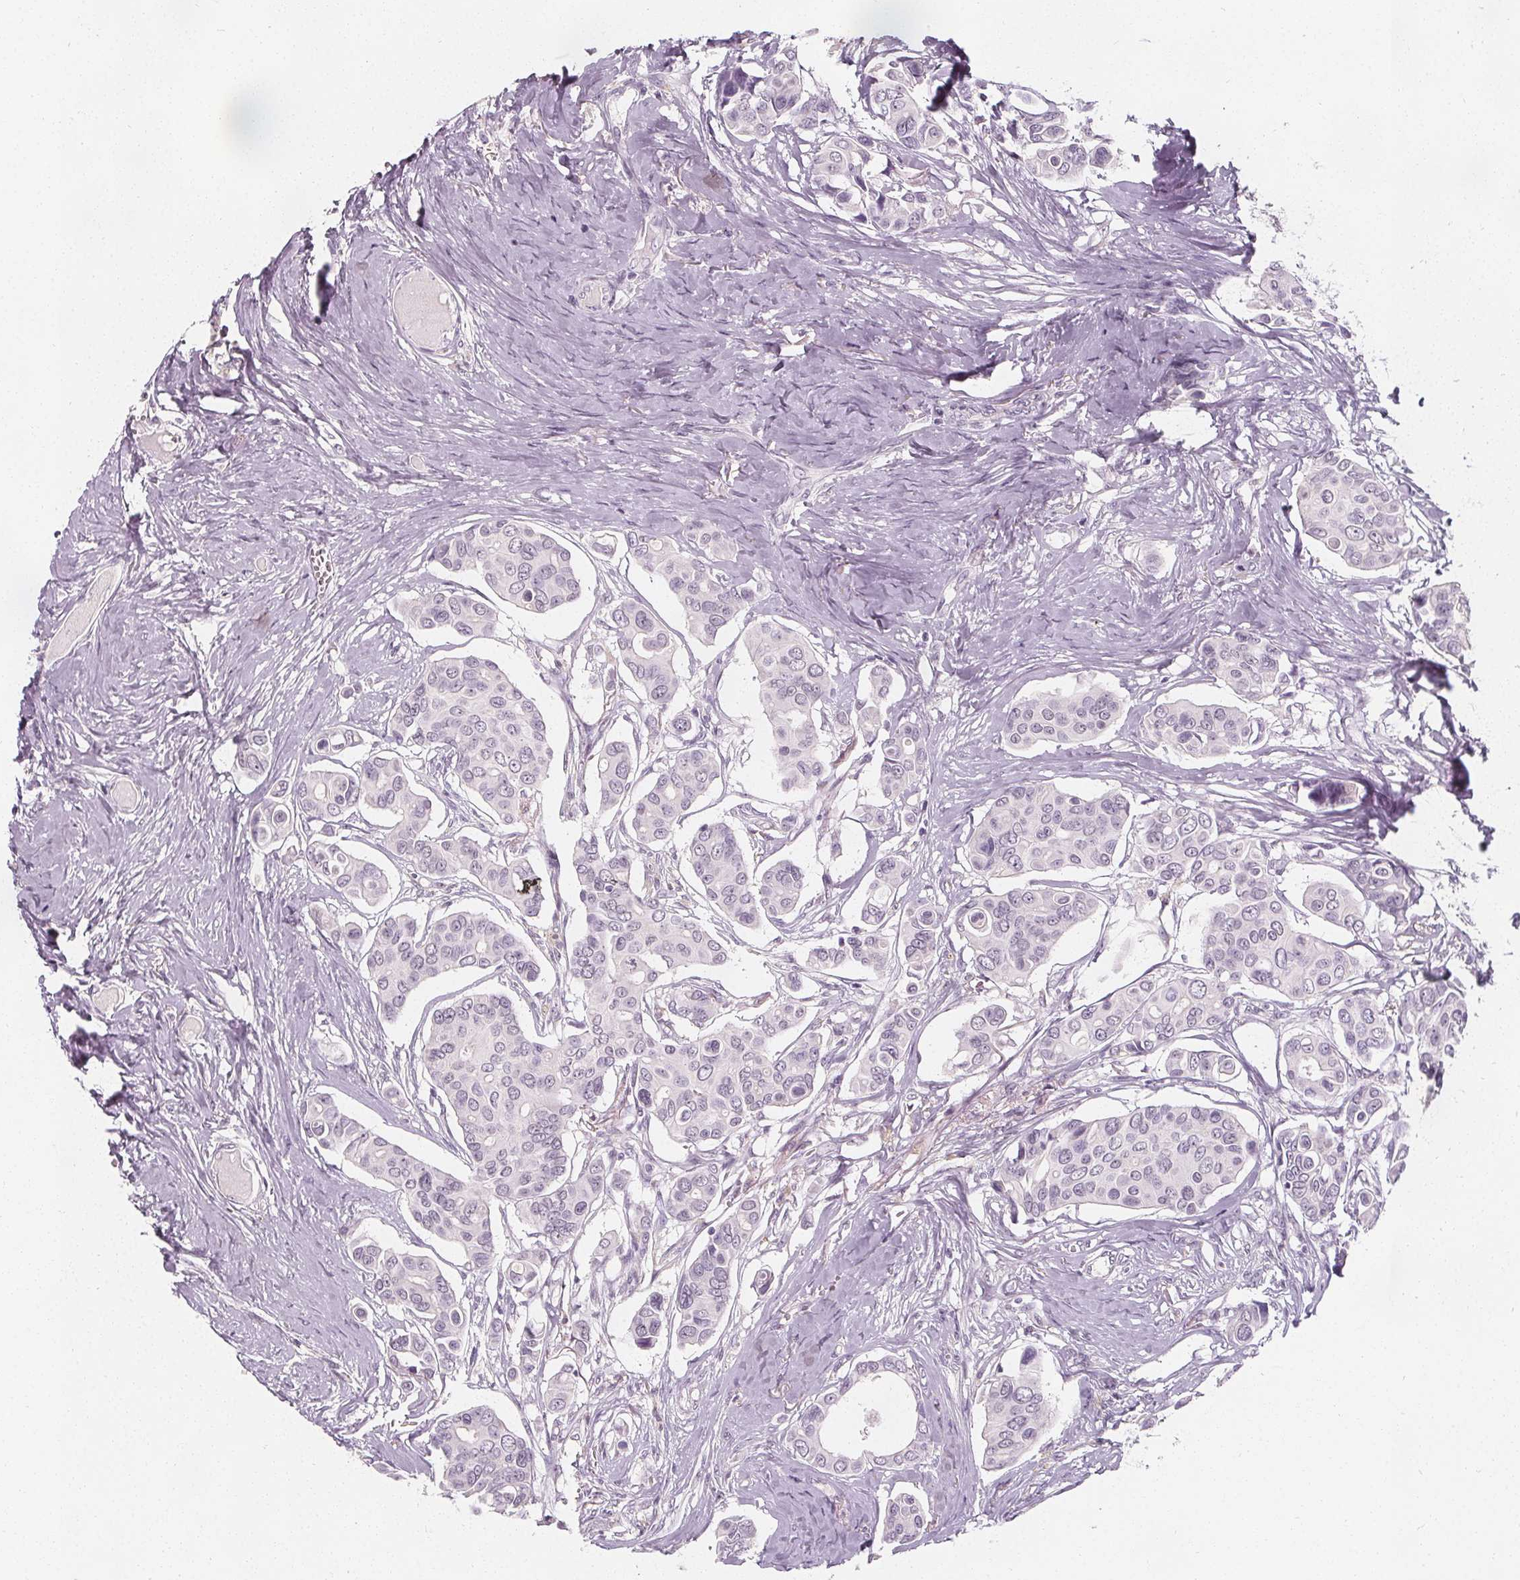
{"staining": {"intensity": "negative", "quantity": "none", "location": "none"}, "tissue": "breast cancer", "cell_type": "Tumor cells", "image_type": "cancer", "snomed": [{"axis": "morphology", "description": "Duct carcinoma"}, {"axis": "topography", "description": "Breast"}], "caption": "IHC histopathology image of neoplastic tissue: human invasive ductal carcinoma (breast) stained with DAB demonstrates no significant protein positivity in tumor cells.", "gene": "DBX2", "patient": {"sex": "female", "age": 54}}